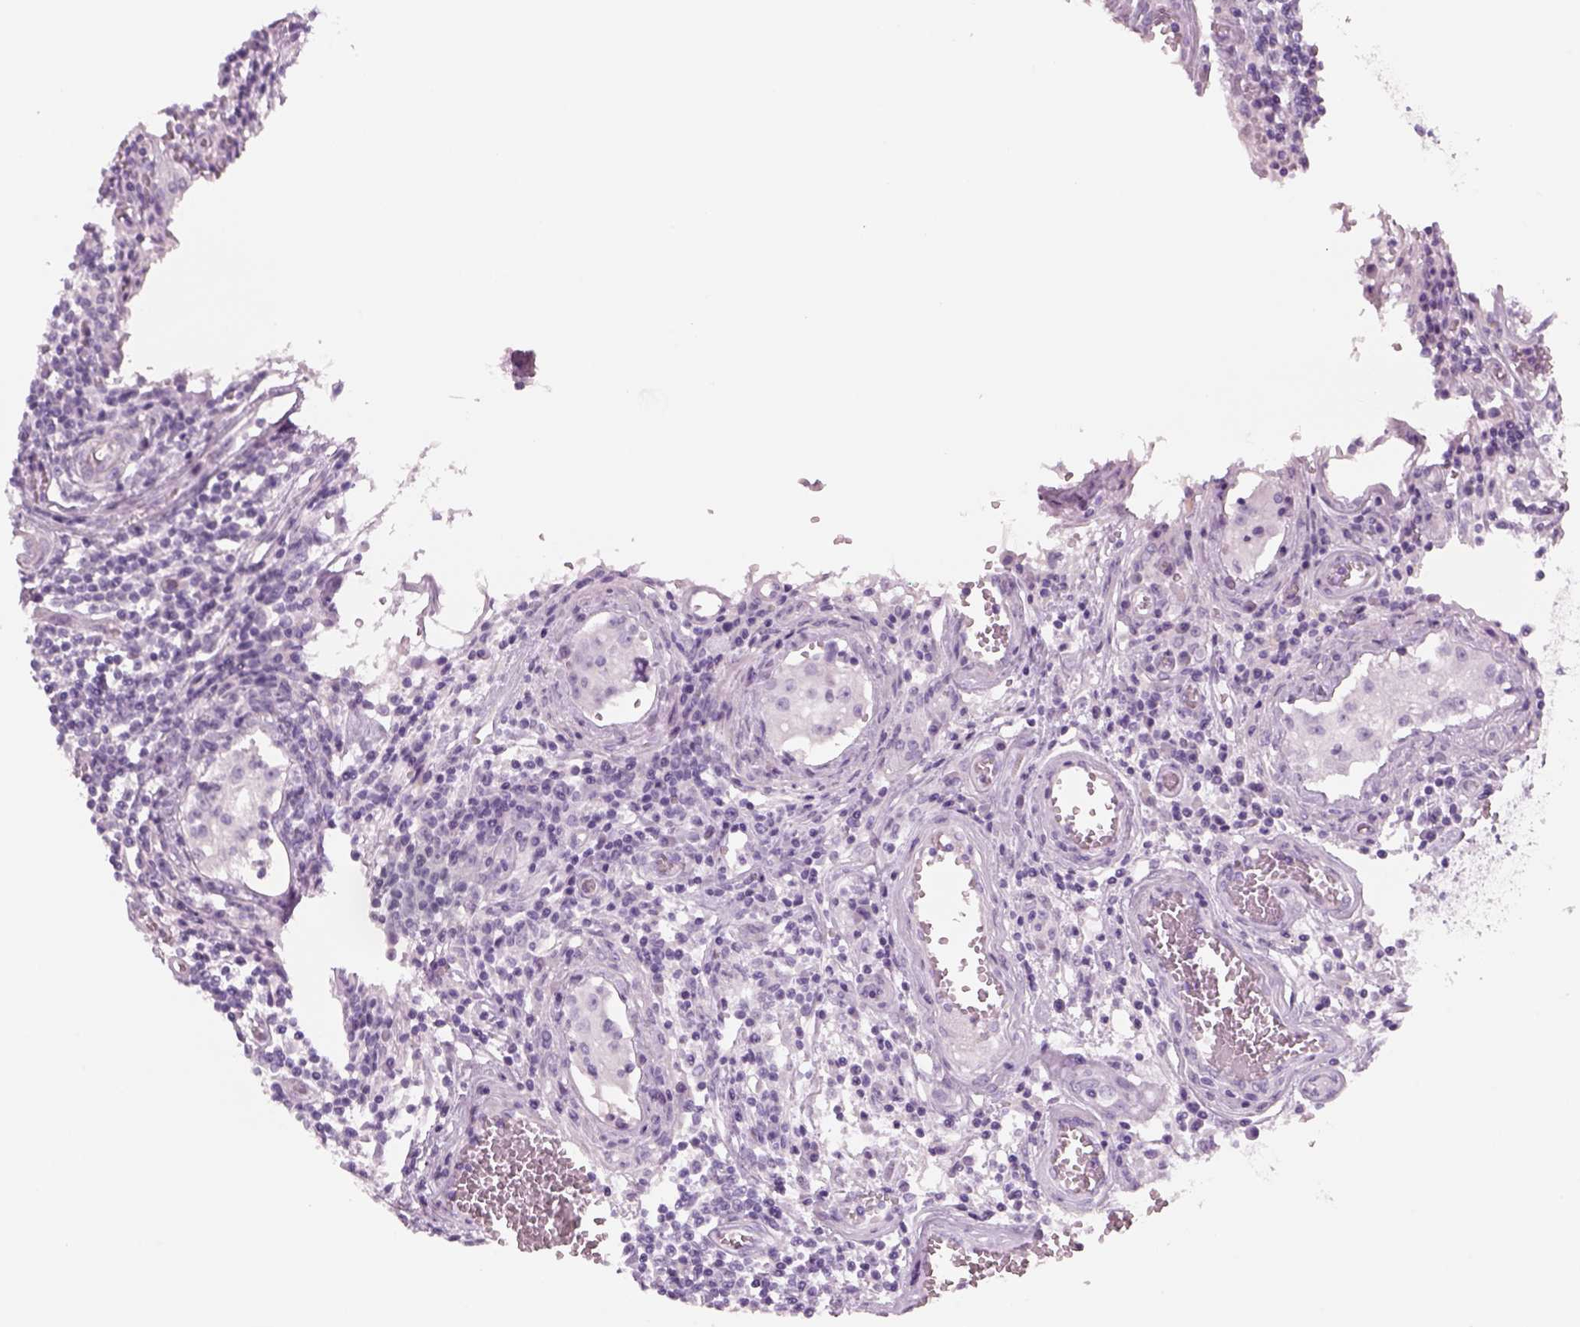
{"staining": {"intensity": "negative", "quantity": "none", "location": "none"}, "tissue": "testis cancer", "cell_type": "Tumor cells", "image_type": "cancer", "snomed": [{"axis": "morphology", "description": "Carcinoma, Embryonal, NOS"}, {"axis": "topography", "description": "Testis"}], "caption": "Immunohistochemical staining of embryonal carcinoma (testis) exhibits no significant expression in tumor cells. The staining is performed using DAB brown chromogen with nuclei counter-stained in using hematoxylin.", "gene": "RHO", "patient": {"sex": "male", "age": 36}}